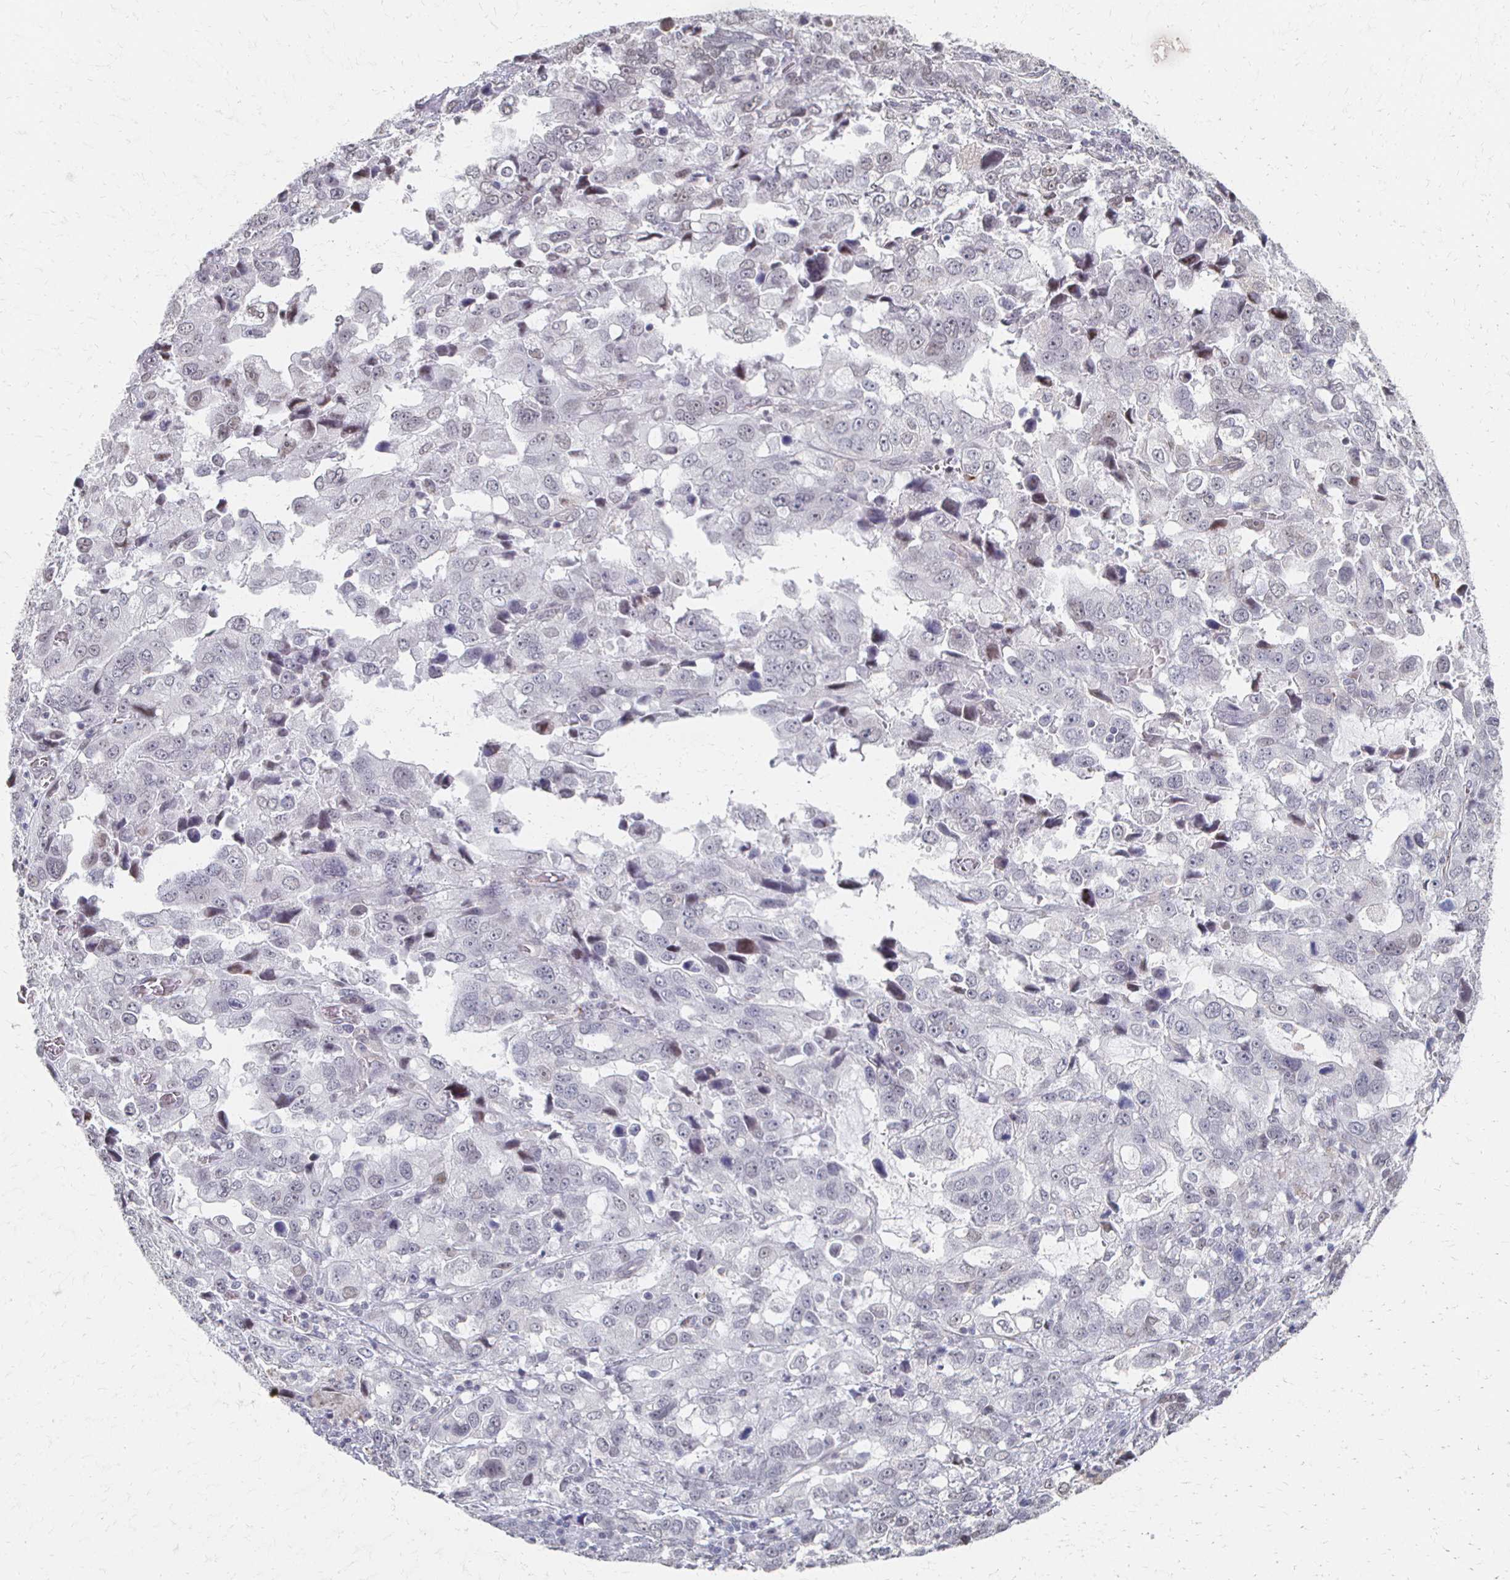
{"staining": {"intensity": "weak", "quantity": "<25%", "location": "nuclear"}, "tissue": "stomach cancer", "cell_type": "Tumor cells", "image_type": "cancer", "snomed": [{"axis": "morphology", "description": "Adenocarcinoma, NOS"}, {"axis": "topography", "description": "Stomach, upper"}], "caption": "Human stomach cancer (adenocarcinoma) stained for a protein using immunohistochemistry (IHC) displays no staining in tumor cells.", "gene": "DAB1", "patient": {"sex": "female", "age": 81}}